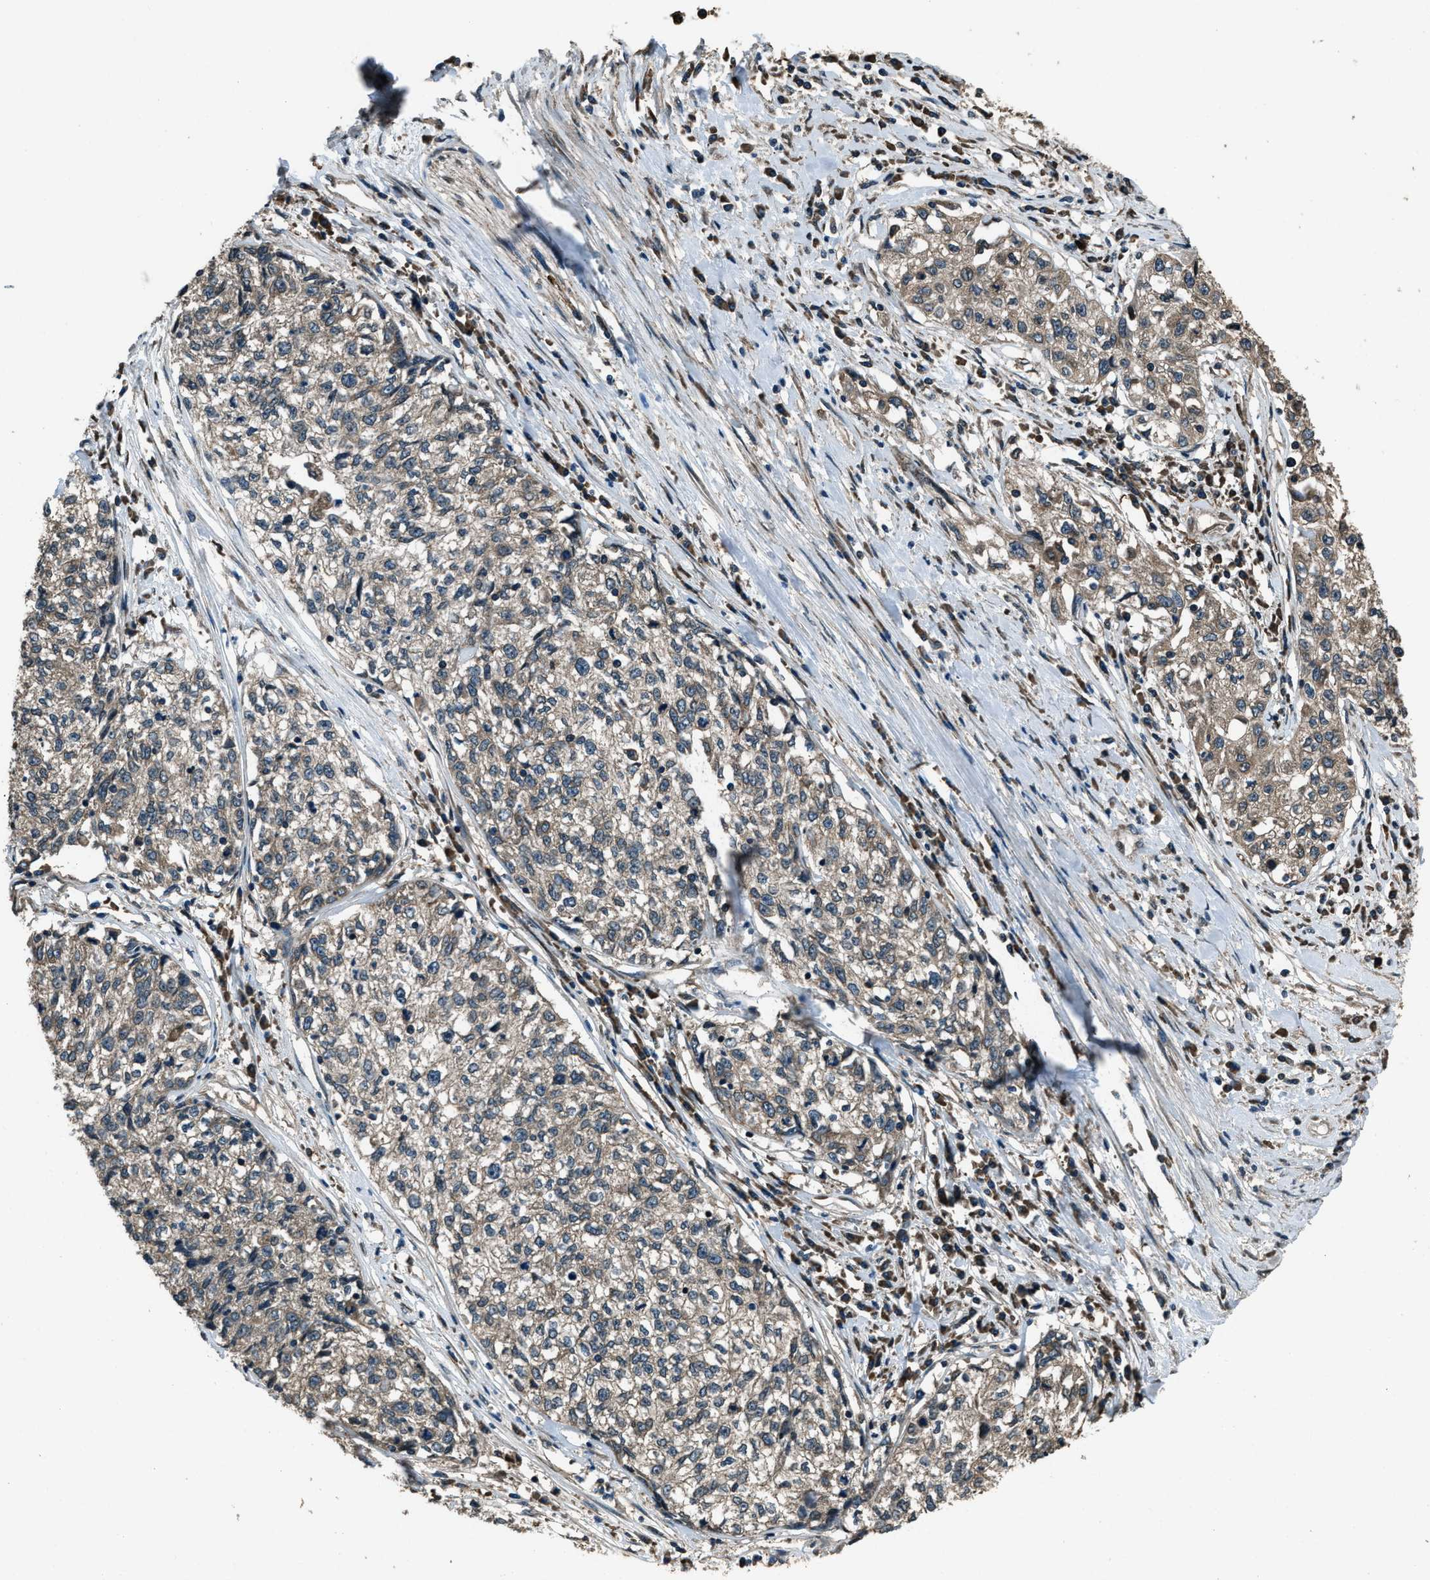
{"staining": {"intensity": "weak", "quantity": ">75%", "location": "cytoplasmic/membranous"}, "tissue": "cervical cancer", "cell_type": "Tumor cells", "image_type": "cancer", "snomed": [{"axis": "morphology", "description": "Squamous cell carcinoma, NOS"}, {"axis": "topography", "description": "Cervix"}], "caption": "This histopathology image reveals immunohistochemistry staining of cervical cancer (squamous cell carcinoma), with low weak cytoplasmic/membranous positivity in about >75% of tumor cells.", "gene": "TRIM4", "patient": {"sex": "female", "age": 57}}